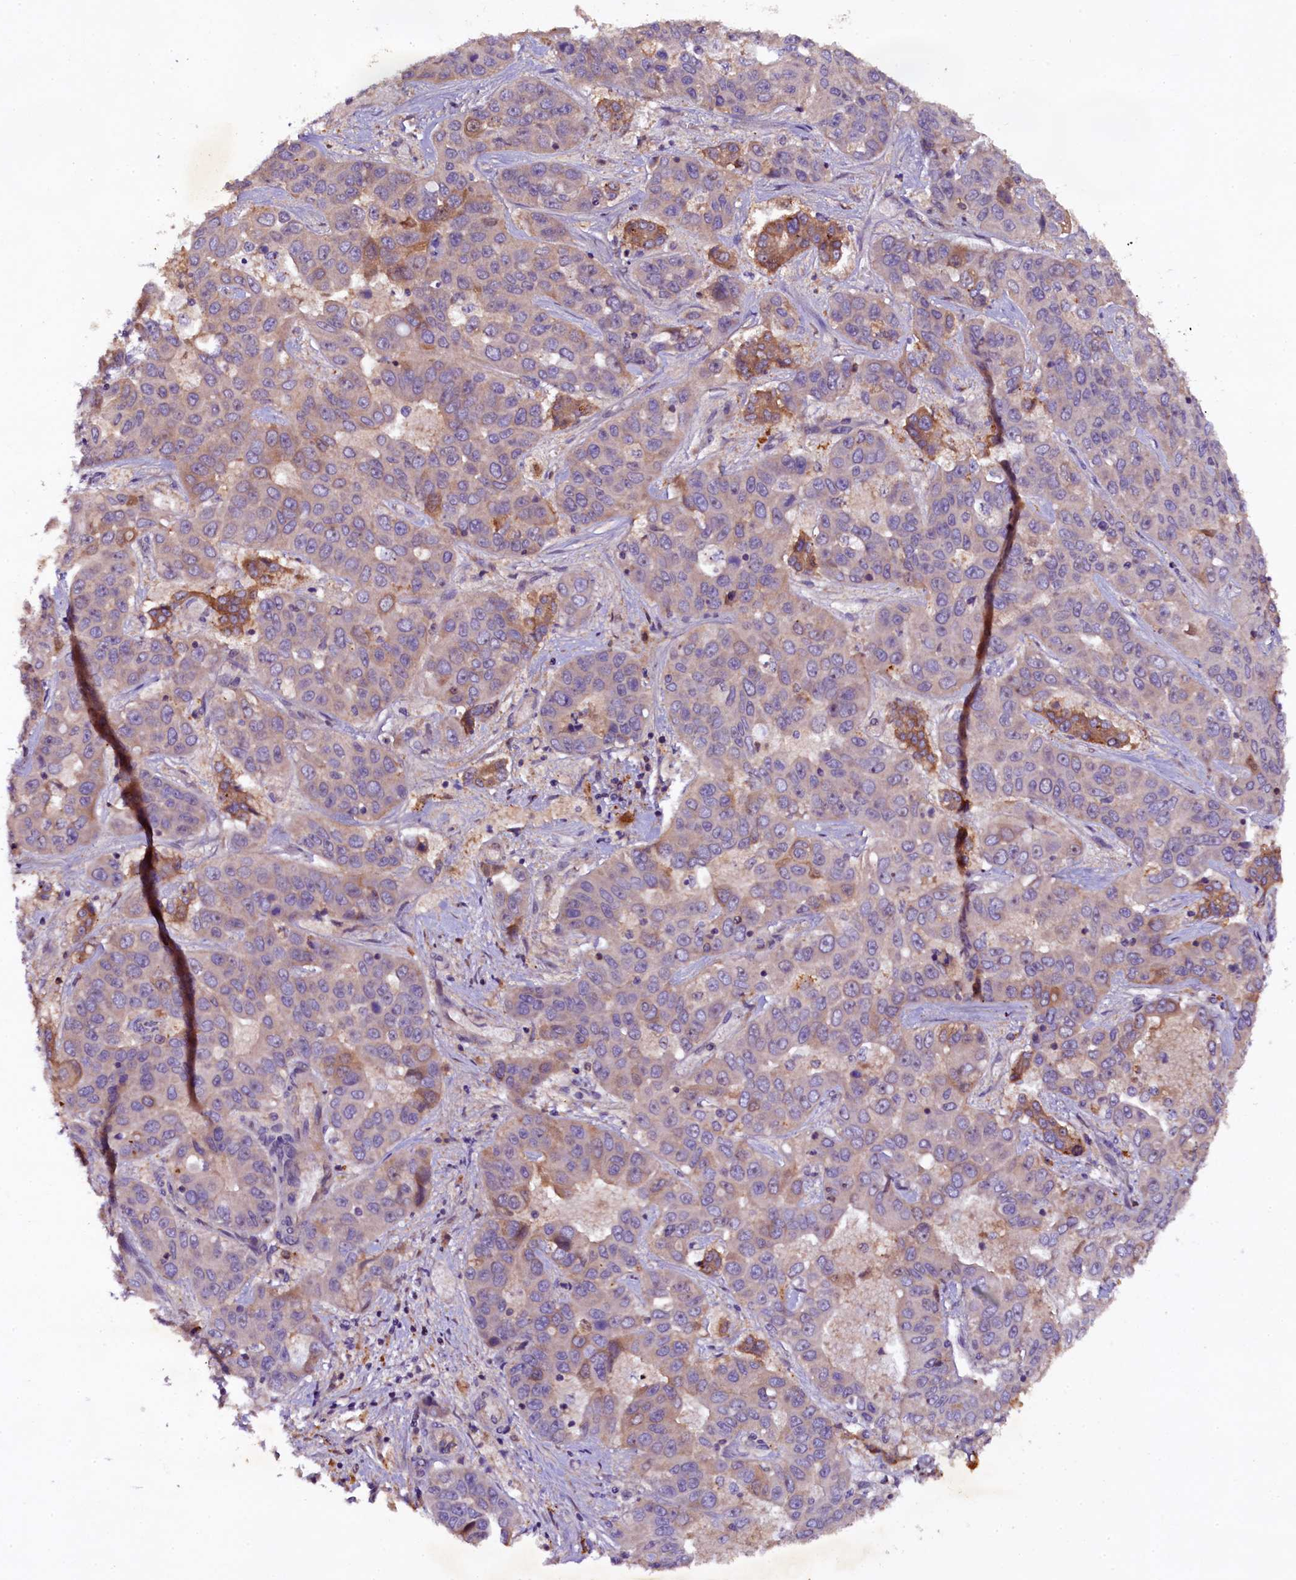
{"staining": {"intensity": "moderate", "quantity": "<25%", "location": "cytoplasmic/membranous"}, "tissue": "liver cancer", "cell_type": "Tumor cells", "image_type": "cancer", "snomed": [{"axis": "morphology", "description": "Cholangiocarcinoma"}, {"axis": "topography", "description": "Liver"}], "caption": "Brown immunohistochemical staining in human liver cancer (cholangiocarcinoma) exhibits moderate cytoplasmic/membranous staining in about <25% of tumor cells.", "gene": "PLXNB1", "patient": {"sex": "female", "age": 52}}